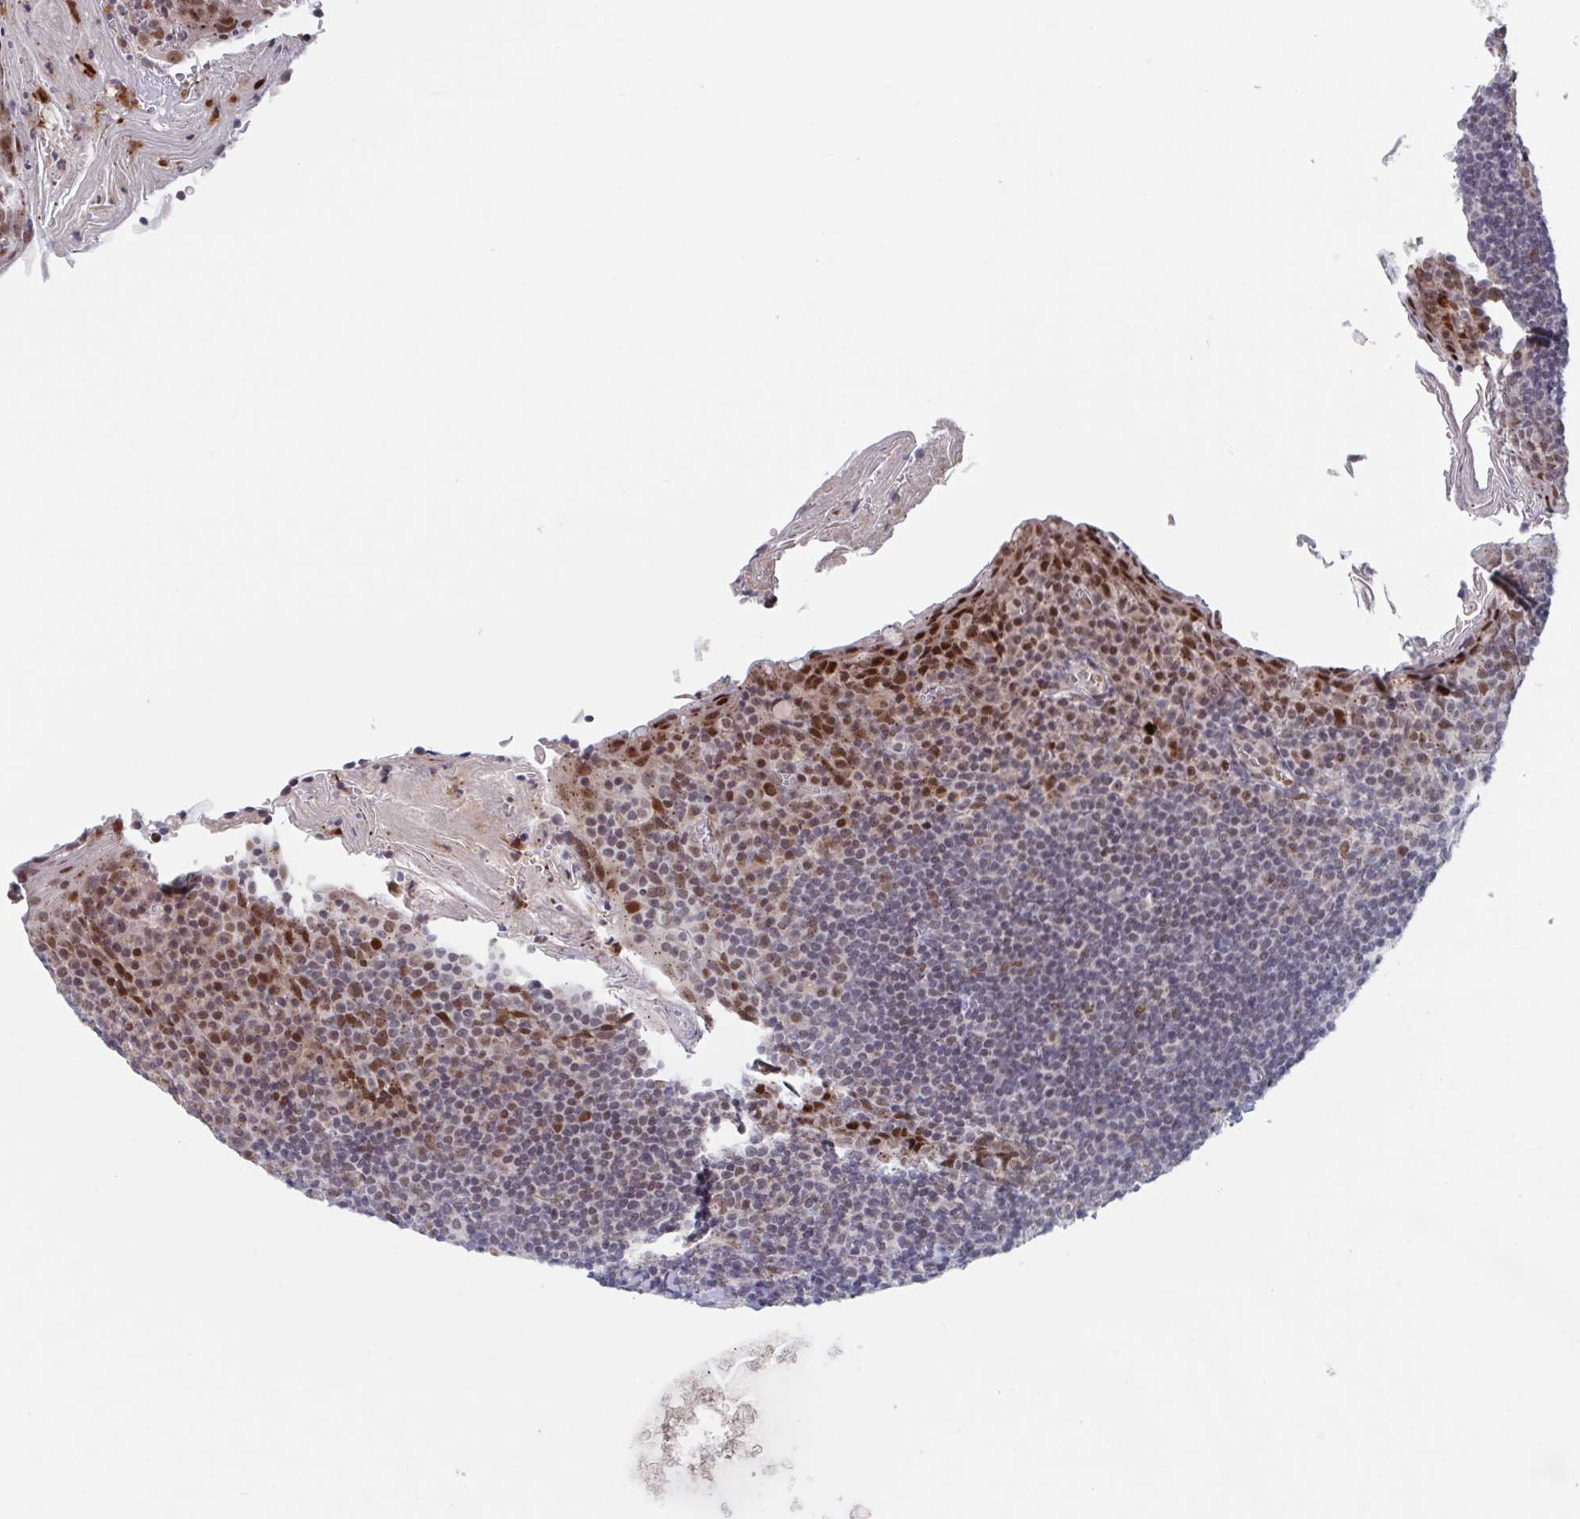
{"staining": {"intensity": "moderate", "quantity": "<25%", "location": "nuclear"}, "tissue": "tonsil", "cell_type": "Germinal center cells", "image_type": "normal", "snomed": [{"axis": "morphology", "description": "Normal tissue, NOS"}, {"axis": "topography", "description": "Tonsil"}], "caption": "Protein expression analysis of benign tonsil exhibits moderate nuclear positivity in about <25% of germinal center cells.", "gene": "RNF212", "patient": {"sex": "male", "age": 27}}